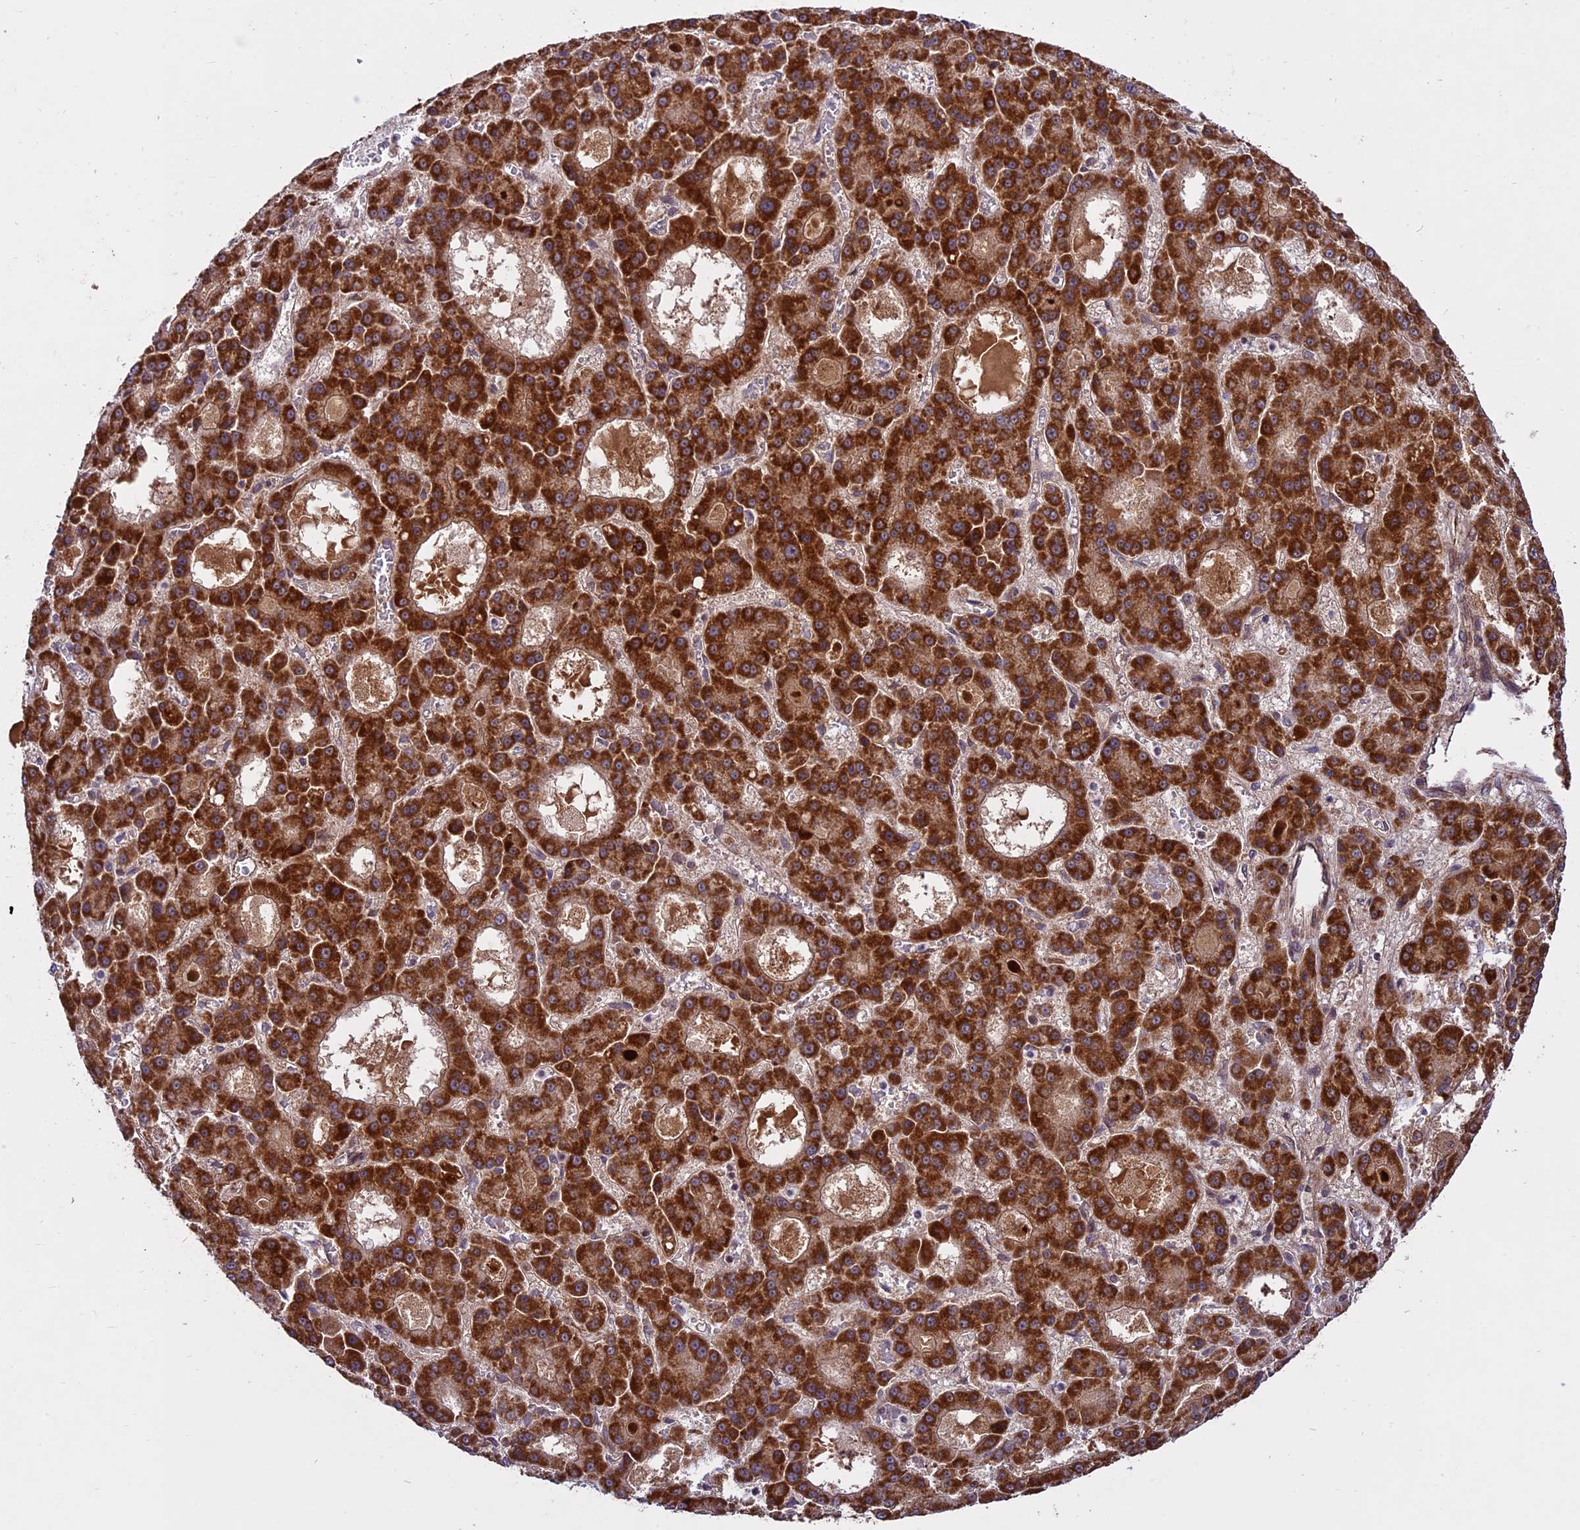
{"staining": {"intensity": "strong", "quantity": ">75%", "location": "cytoplasmic/membranous"}, "tissue": "liver cancer", "cell_type": "Tumor cells", "image_type": "cancer", "snomed": [{"axis": "morphology", "description": "Carcinoma, Hepatocellular, NOS"}, {"axis": "topography", "description": "Liver"}], "caption": "Brown immunohistochemical staining in liver cancer (hepatocellular carcinoma) demonstrates strong cytoplasmic/membranous staining in about >75% of tumor cells.", "gene": "COX17", "patient": {"sex": "male", "age": 70}}